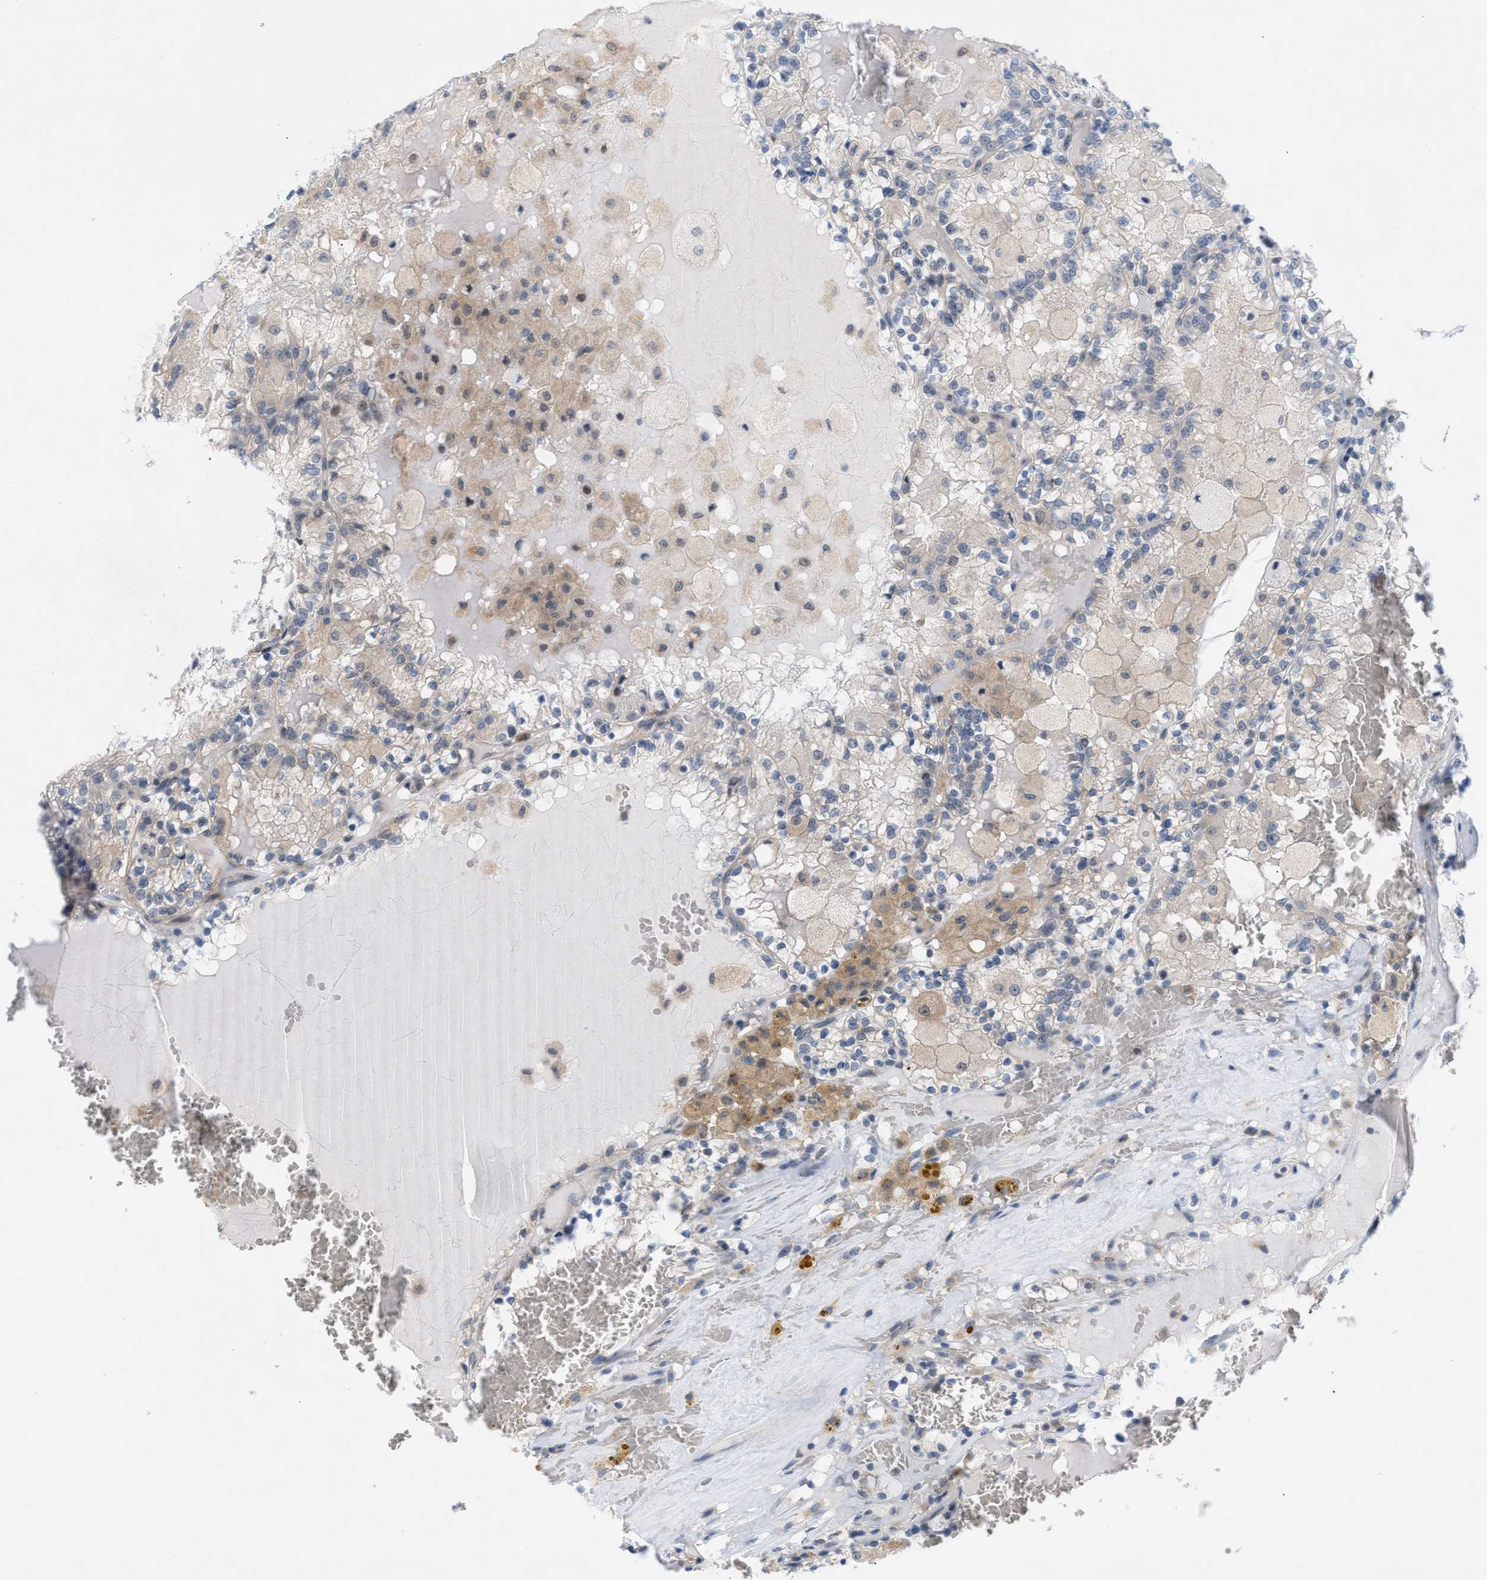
{"staining": {"intensity": "negative", "quantity": "none", "location": "none"}, "tissue": "renal cancer", "cell_type": "Tumor cells", "image_type": "cancer", "snomed": [{"axis": "morphology", "description": "Adenocarcinoma, NOS"}, {"axis": "topography", "description": "Kidney"}], "caption": "Tumor cells are negative for brown protein staining in renal cancer.", "gene": "WIPI2", "patient": {"sex": "female", "age": 56}}